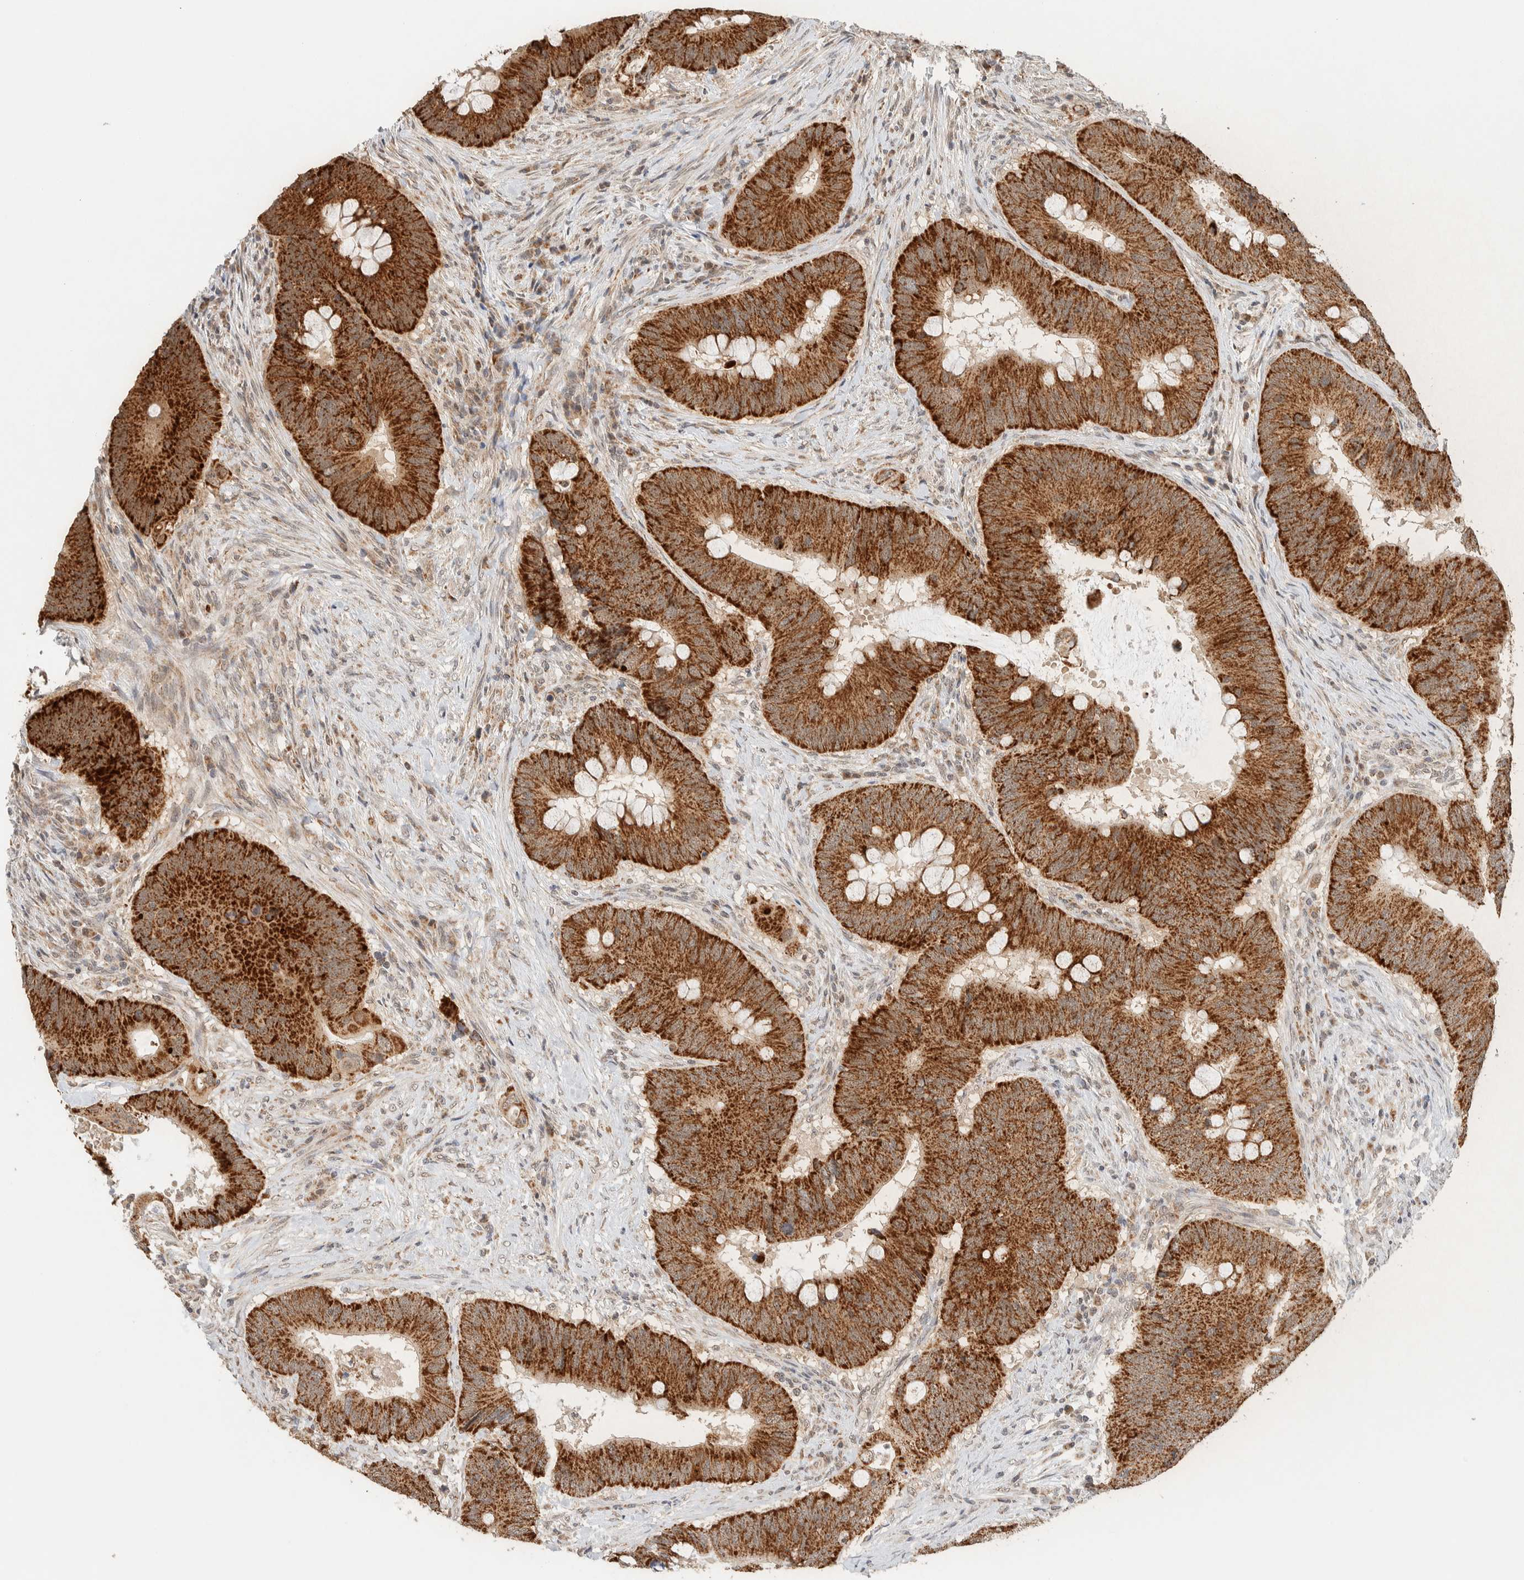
{"staining": {"intensity": "strong", "quantity": ">75%", "location": "cytoplasmic/membranous"}, "tissue": "colorectal cancer", "cell_type": "Tumor cells", "image_type": "cancer", "snomed": [{"axis": "morphology", "description": "Adenocarcinoma, NOS"}, {"axis": "topography", "description": "Colon"}], "caption": "Immunohistochemical staining of colorectal cancer reveals strong cytoplasmic/membranous protein positivity in about >75% of tumor cells.", "gene": "MRPL41", "patient": {"sex": "male", "age": 71}}